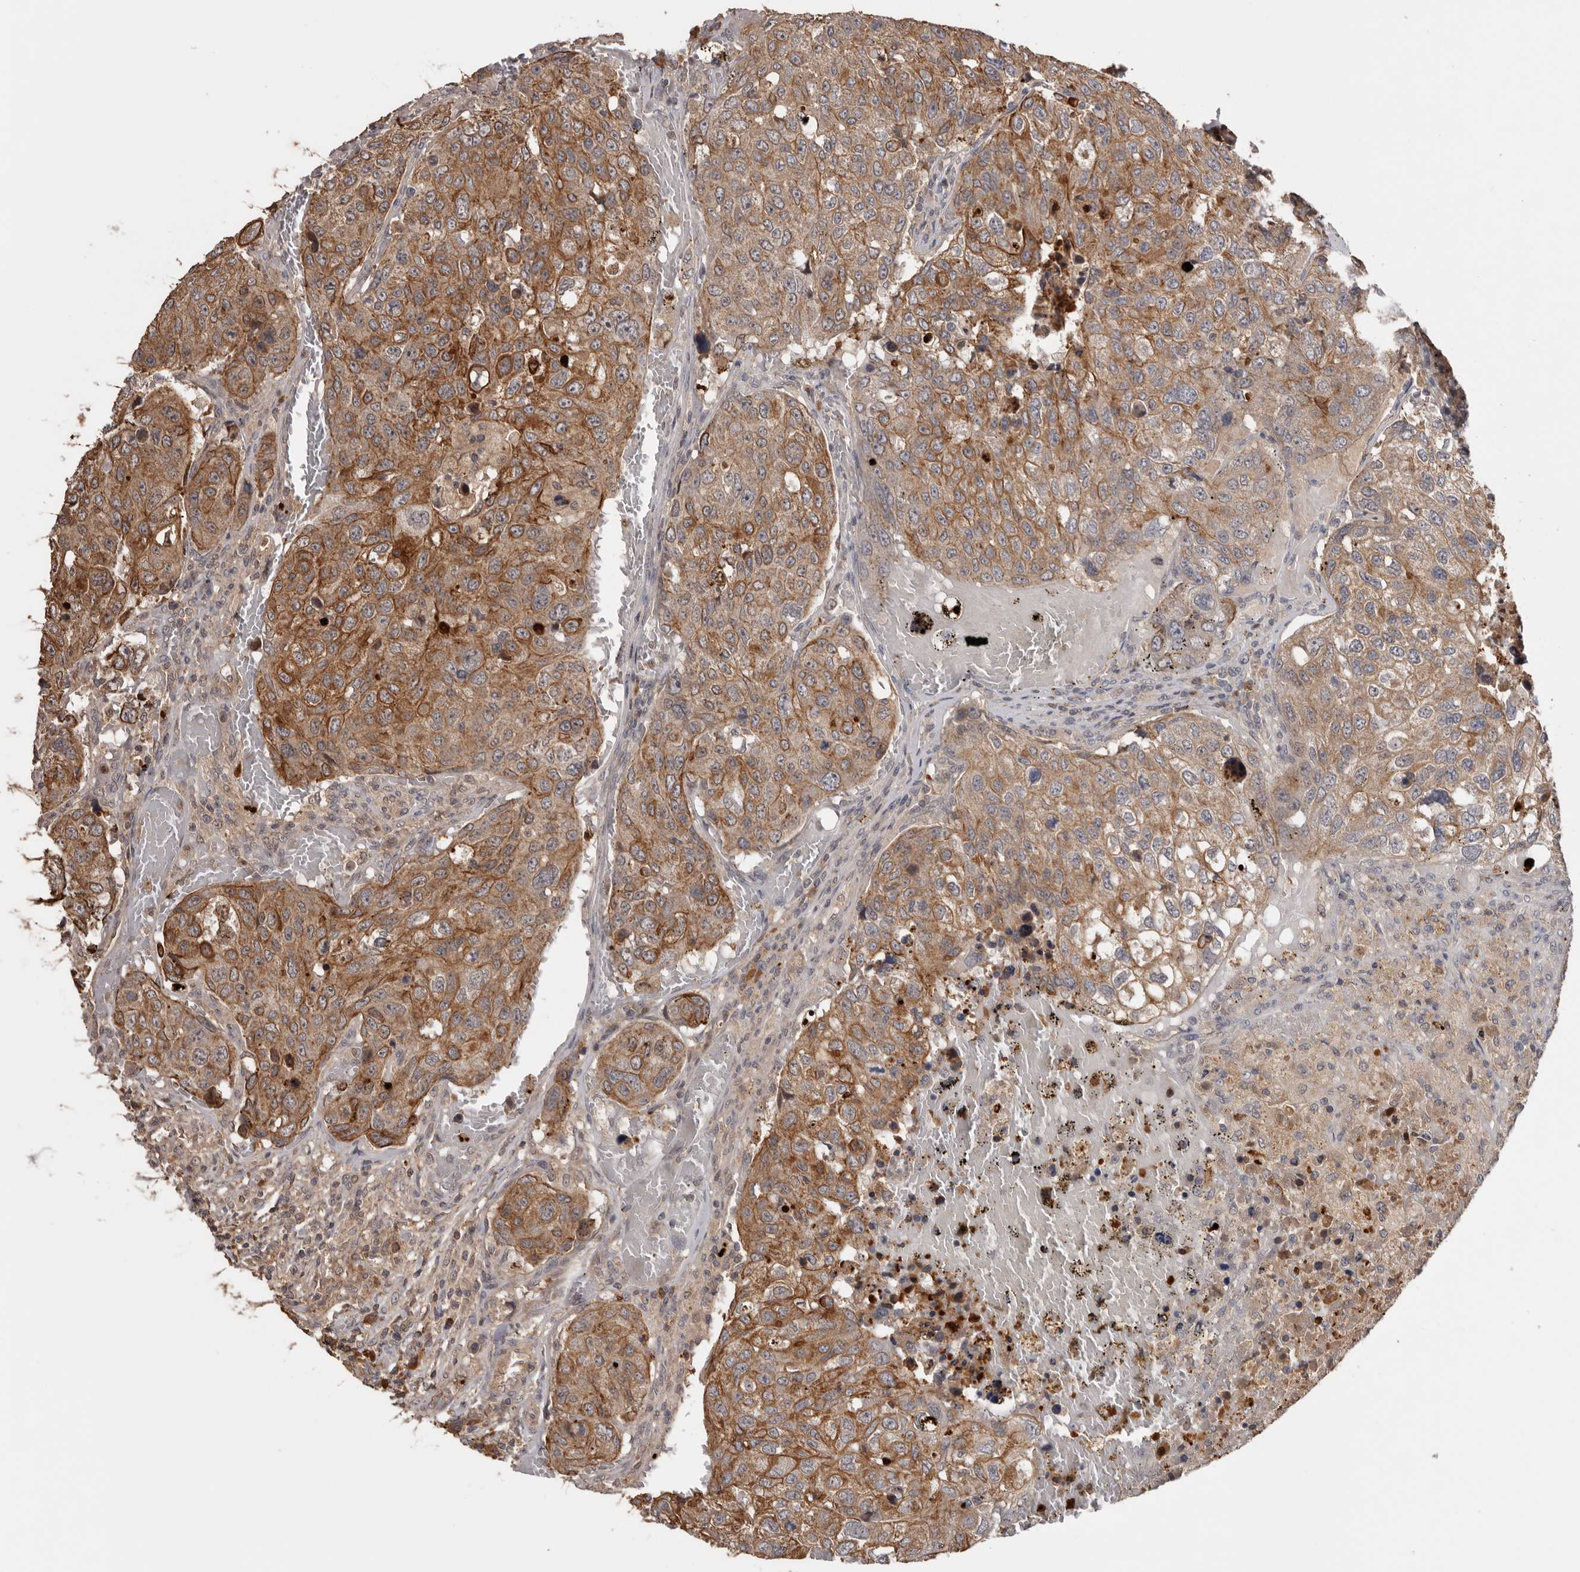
{"staining": {"intensity": "moderate", "quantity": ">75%", "location": "cytoplasmic/membranous"}, "tissue": "urothelial cancer", "cell_type": "Tumor cells", "image_type": "cancer", "snomed": [{"axis": "morphology", "description": "Urothelial carcinoma, High grade"}, {"axis": "topography", "description": "Lymph node"}, {"axis": "topography", "description": "Urinary bladder"}], "caption": "IHC histopathology image of neoplastic tissue: human urothelial carcinoma (high-grade) stained using immunohistochemistry (IHC) displays medium levels of moderate protein expression localized specifically in the cytoplasmic/membranous of tumor cells, appearing as a cytoplasmic/membranous brown color.", "gene": "NMUR1", "patient": {"sex": "male", "age": 51}}